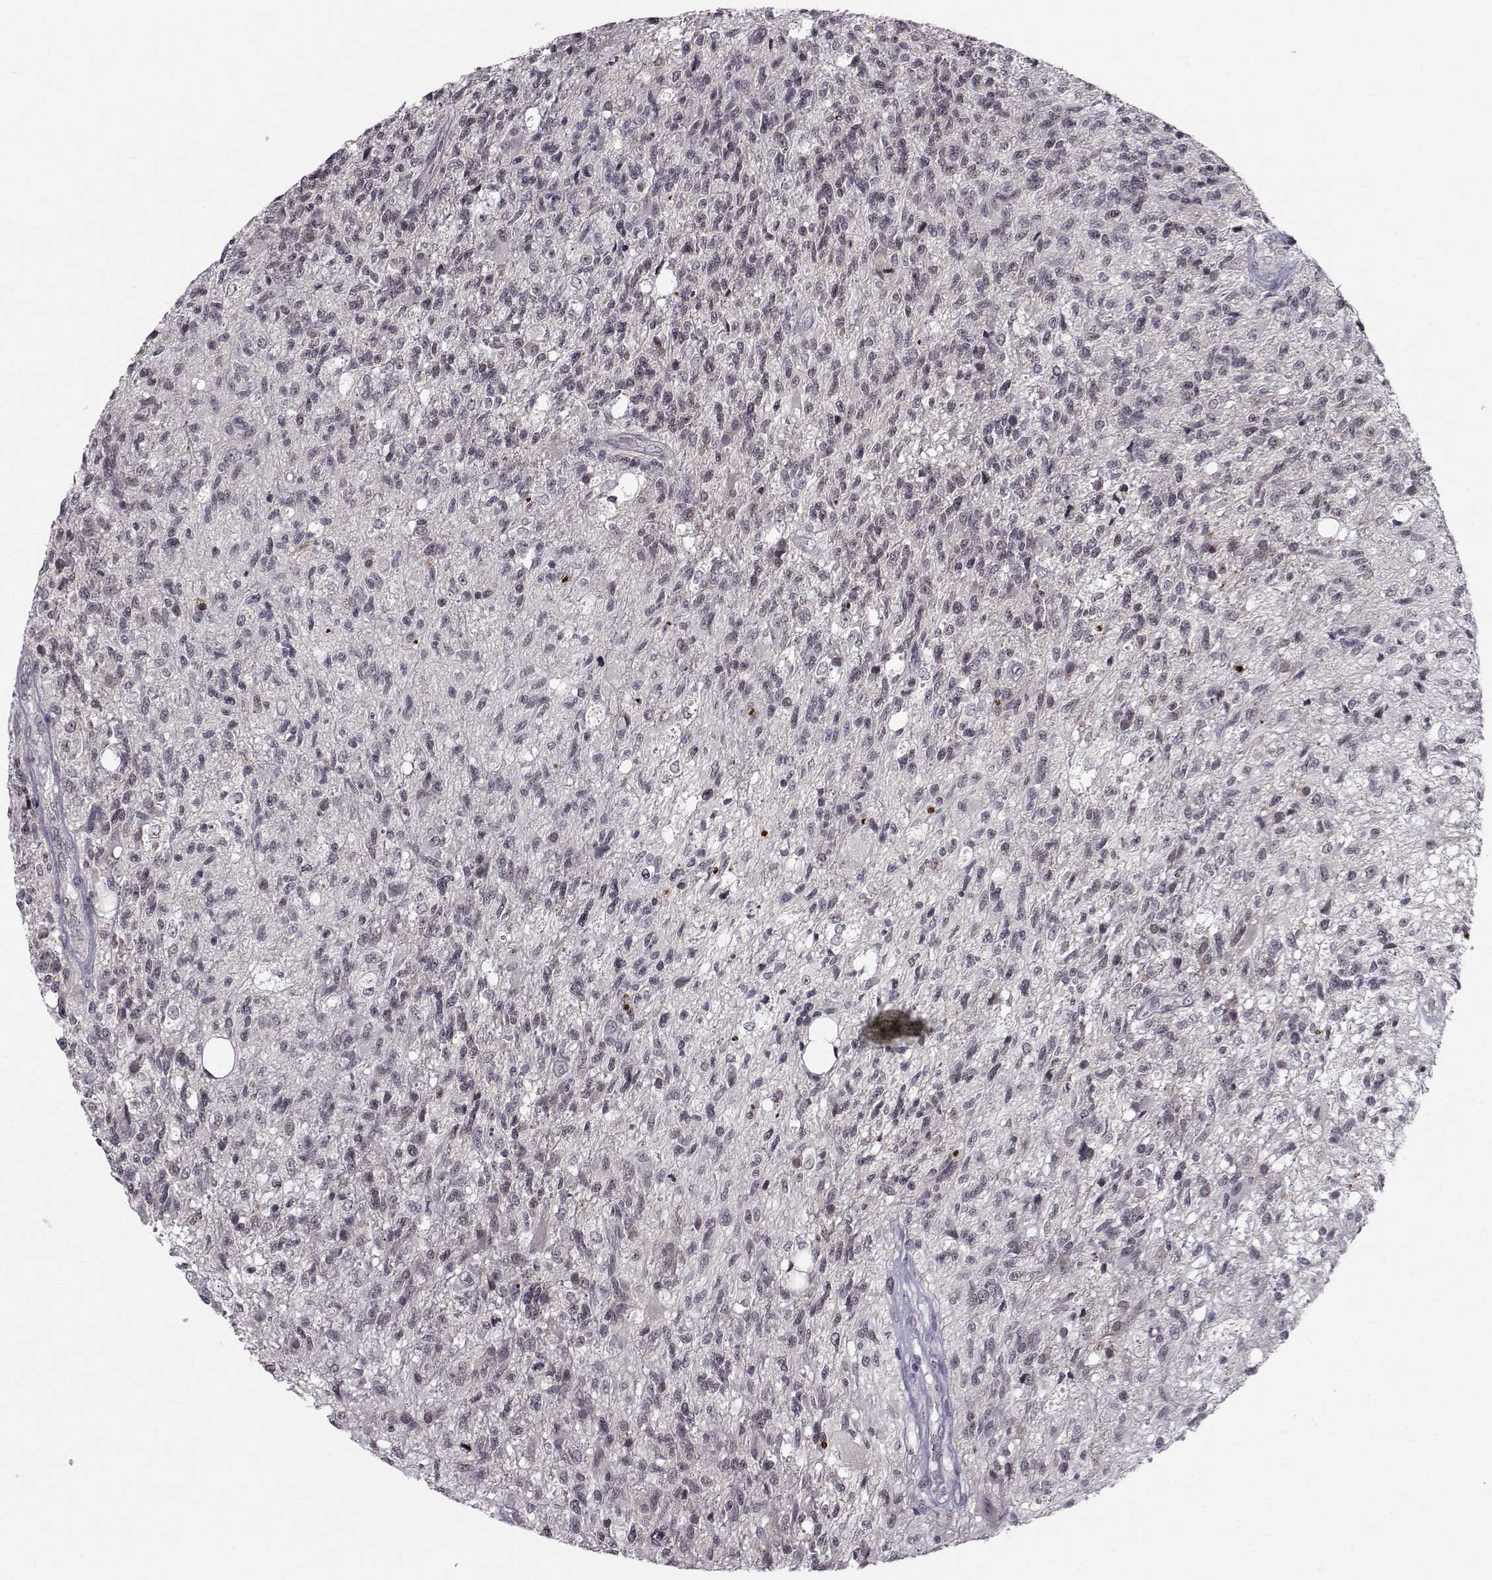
{"staining": {"intensity": "negative", "quantity": "none", "location": "none"}, "tissue": "glioma", "cell_type": "Tumor cells", "image_type": "cancer", "snomed": [{"axis": "morphology", "description": "Glioma, malignant, High grade"}, {"axis": "topography", "description": "Brain"}], "caption": "Immunohistochemistry (IHC) of human malignant glioma (high-grade) reveals no expression in tumor cells.", "gene": "MARCHF4", "patient": {"sex": "male", "age": 56}}